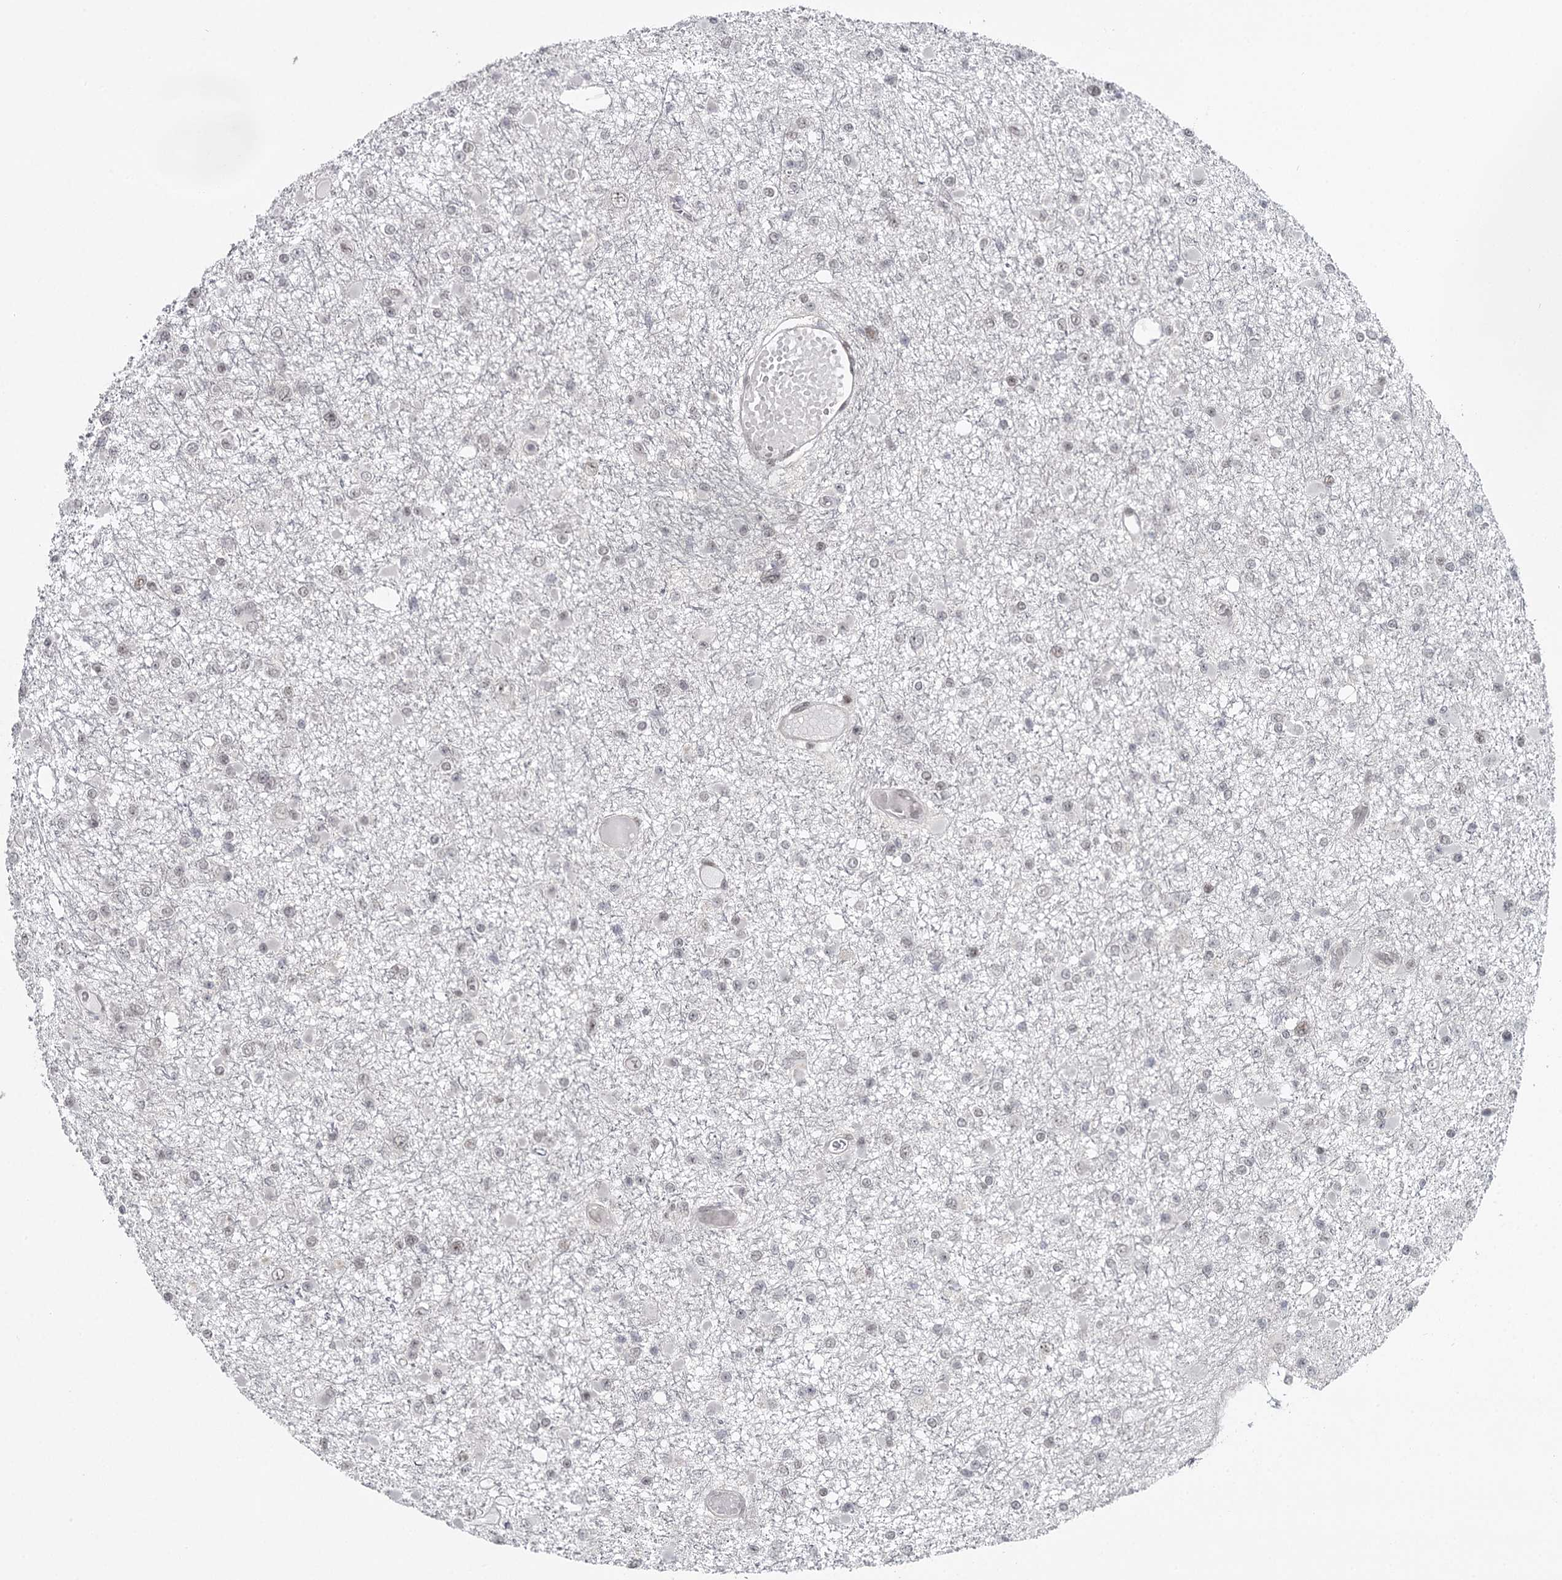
{"staining": {"intensity": "weak", "quantity": "25%-75%", "location": "nuclear"}, "tissue": "glioma", "cell_type": "Tumor cells", "image_type": "cancer", "snomed": [{"axis": "morphology", "description": "Glioma, malignant, Low grade"}, {"axis": "topography", "description": "Brain"}], "caption": "This is an image of immunohistochemistry (IHC) staining of glioma, which shows weak positivity in the nuclear of tumor cells.", "gene": "FAM13C", "patient": {"sex": "female", "age": 22}}